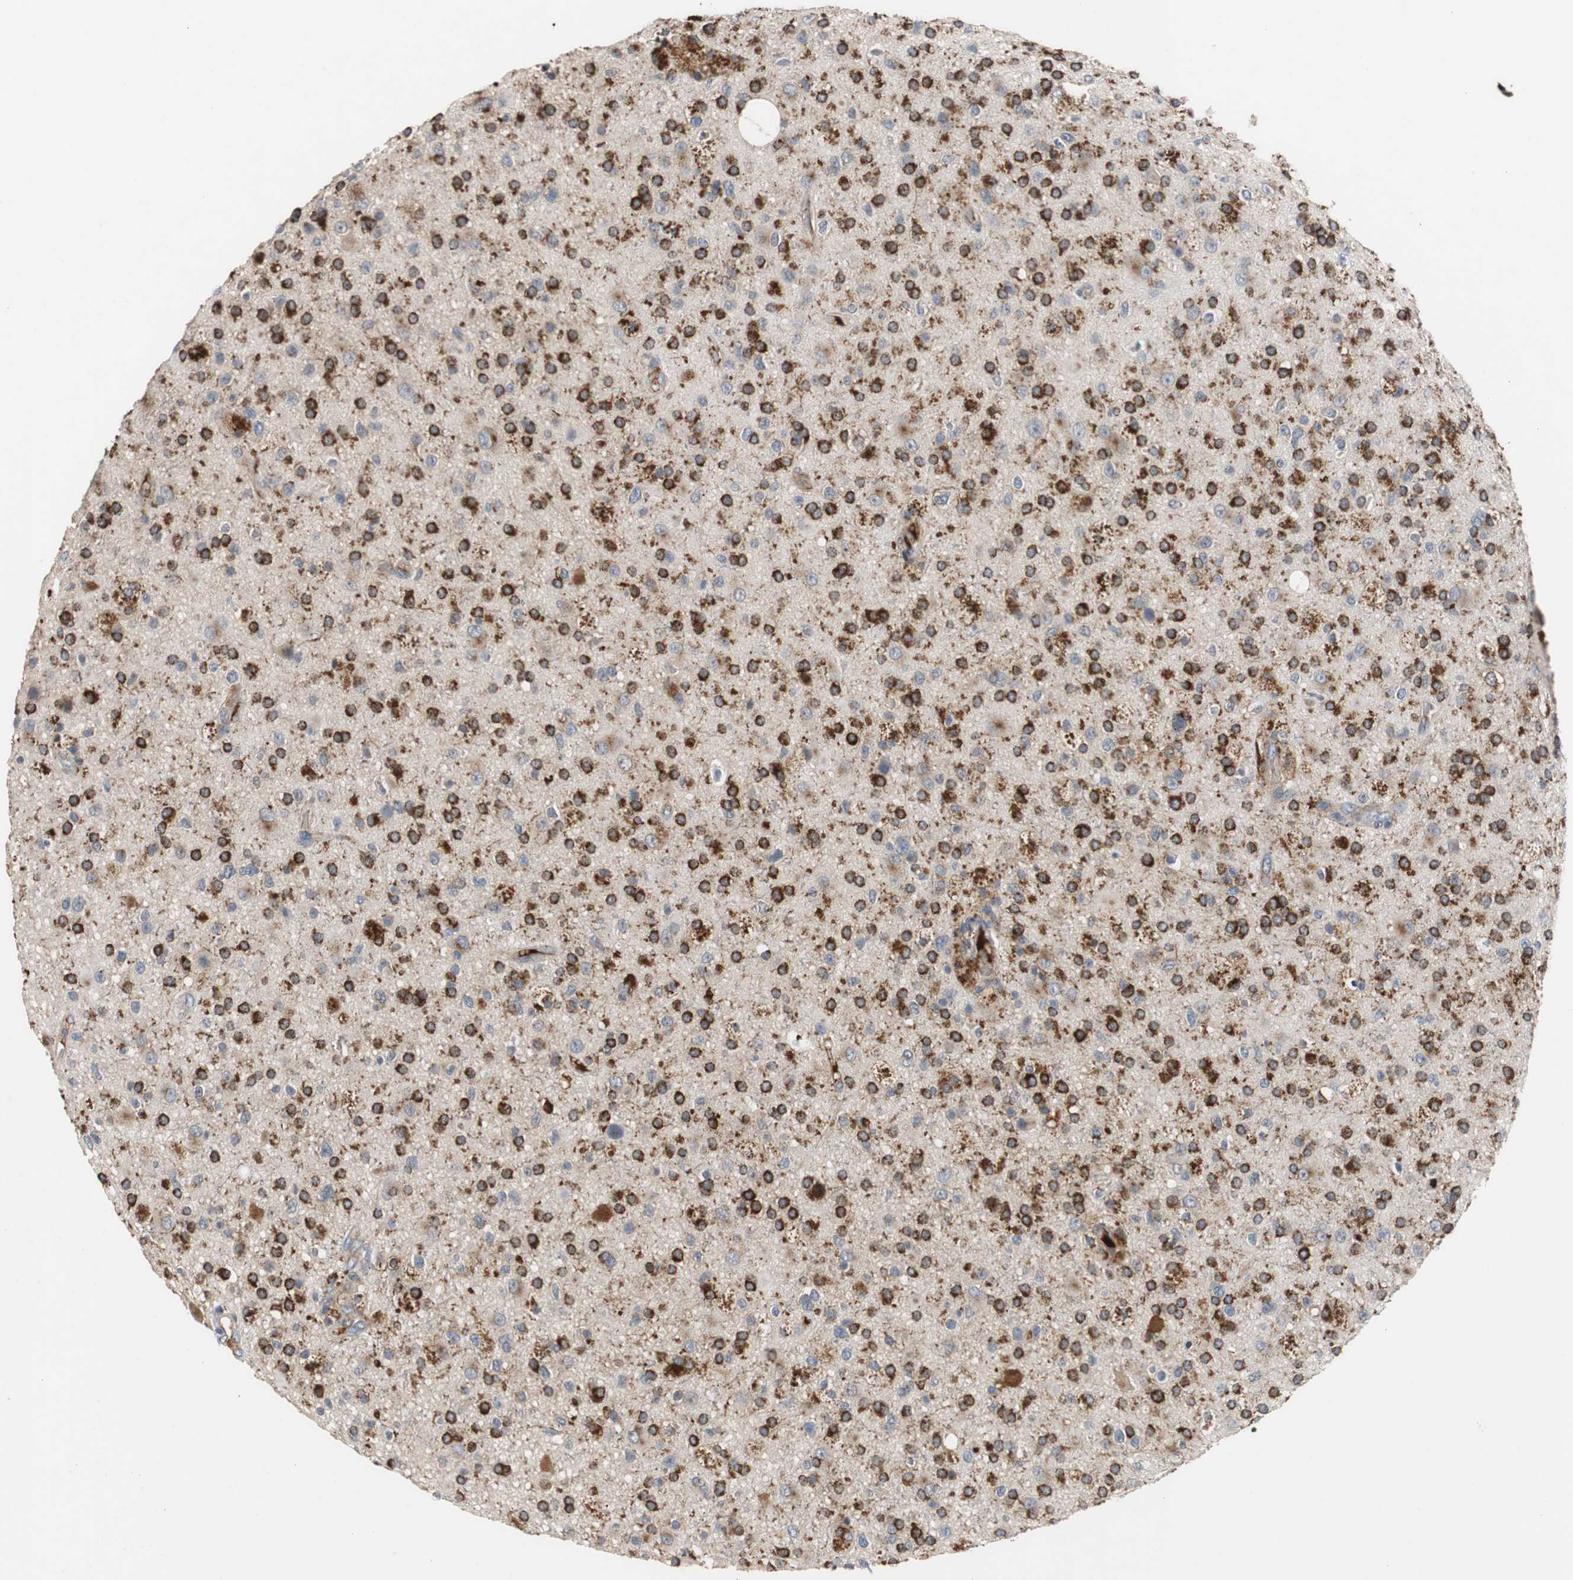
{"staining": {"intensity": "moderate", "quantity": ">75%", "location": "cytoplasmic/membranous"}, "tissue": "glioma", "cell_type": "Tumor cells", "image_type": "cancer", "snomed": [{"axis": "morphology", "description": "Glioma, malignant, High grade"}, {"axis": "topography", "description": "Brain"}], "caption": "Immunohistochemical staining of human malignant glioma (high-grade) demonstrates moderate cytoplasmic/membranous protein staining in about >75% of tumor cells. (Brightfield microscopy of DAB IHC at high magnification).", "gene": "SORT1", "patient": {"sex": "male", "age": 33}}